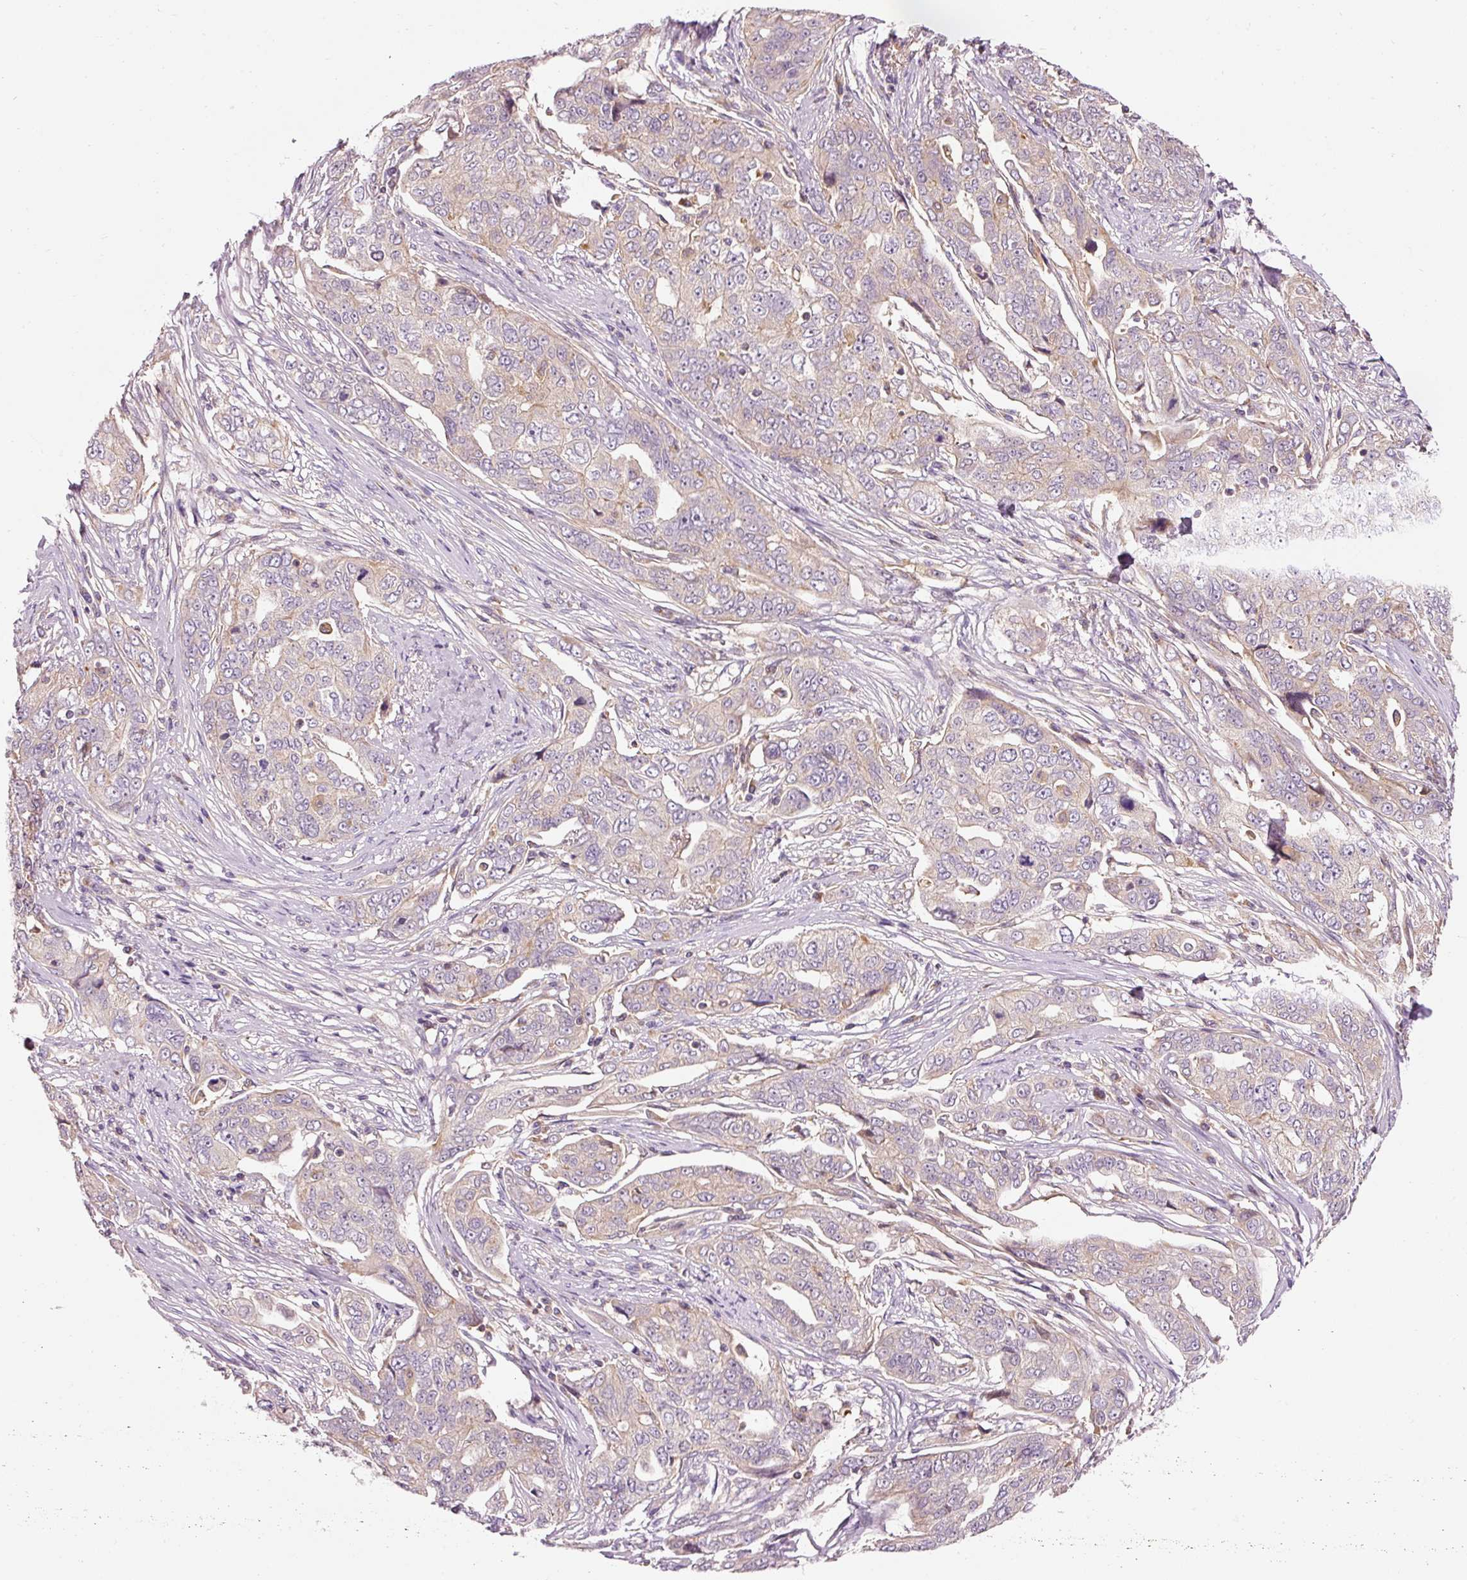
{"staining": {"intensity": "weak", "quantity": "<25%", "location": "cytoplasmic/membranous"}, "tissue": "ovarian cancer", "cell_type": "Tumor cells", "image_type": "cancer", "snomed": [{"axis": "morphology", "description": "Carcinoma, endometroid"}, {"axis": "topography", "description": "Ovary"}], "caption": "Tumor cells are negative for protein expression in human ovarian cancer.", "gene": "NAPA", "patient": {"sex": "female", "age": 70}}